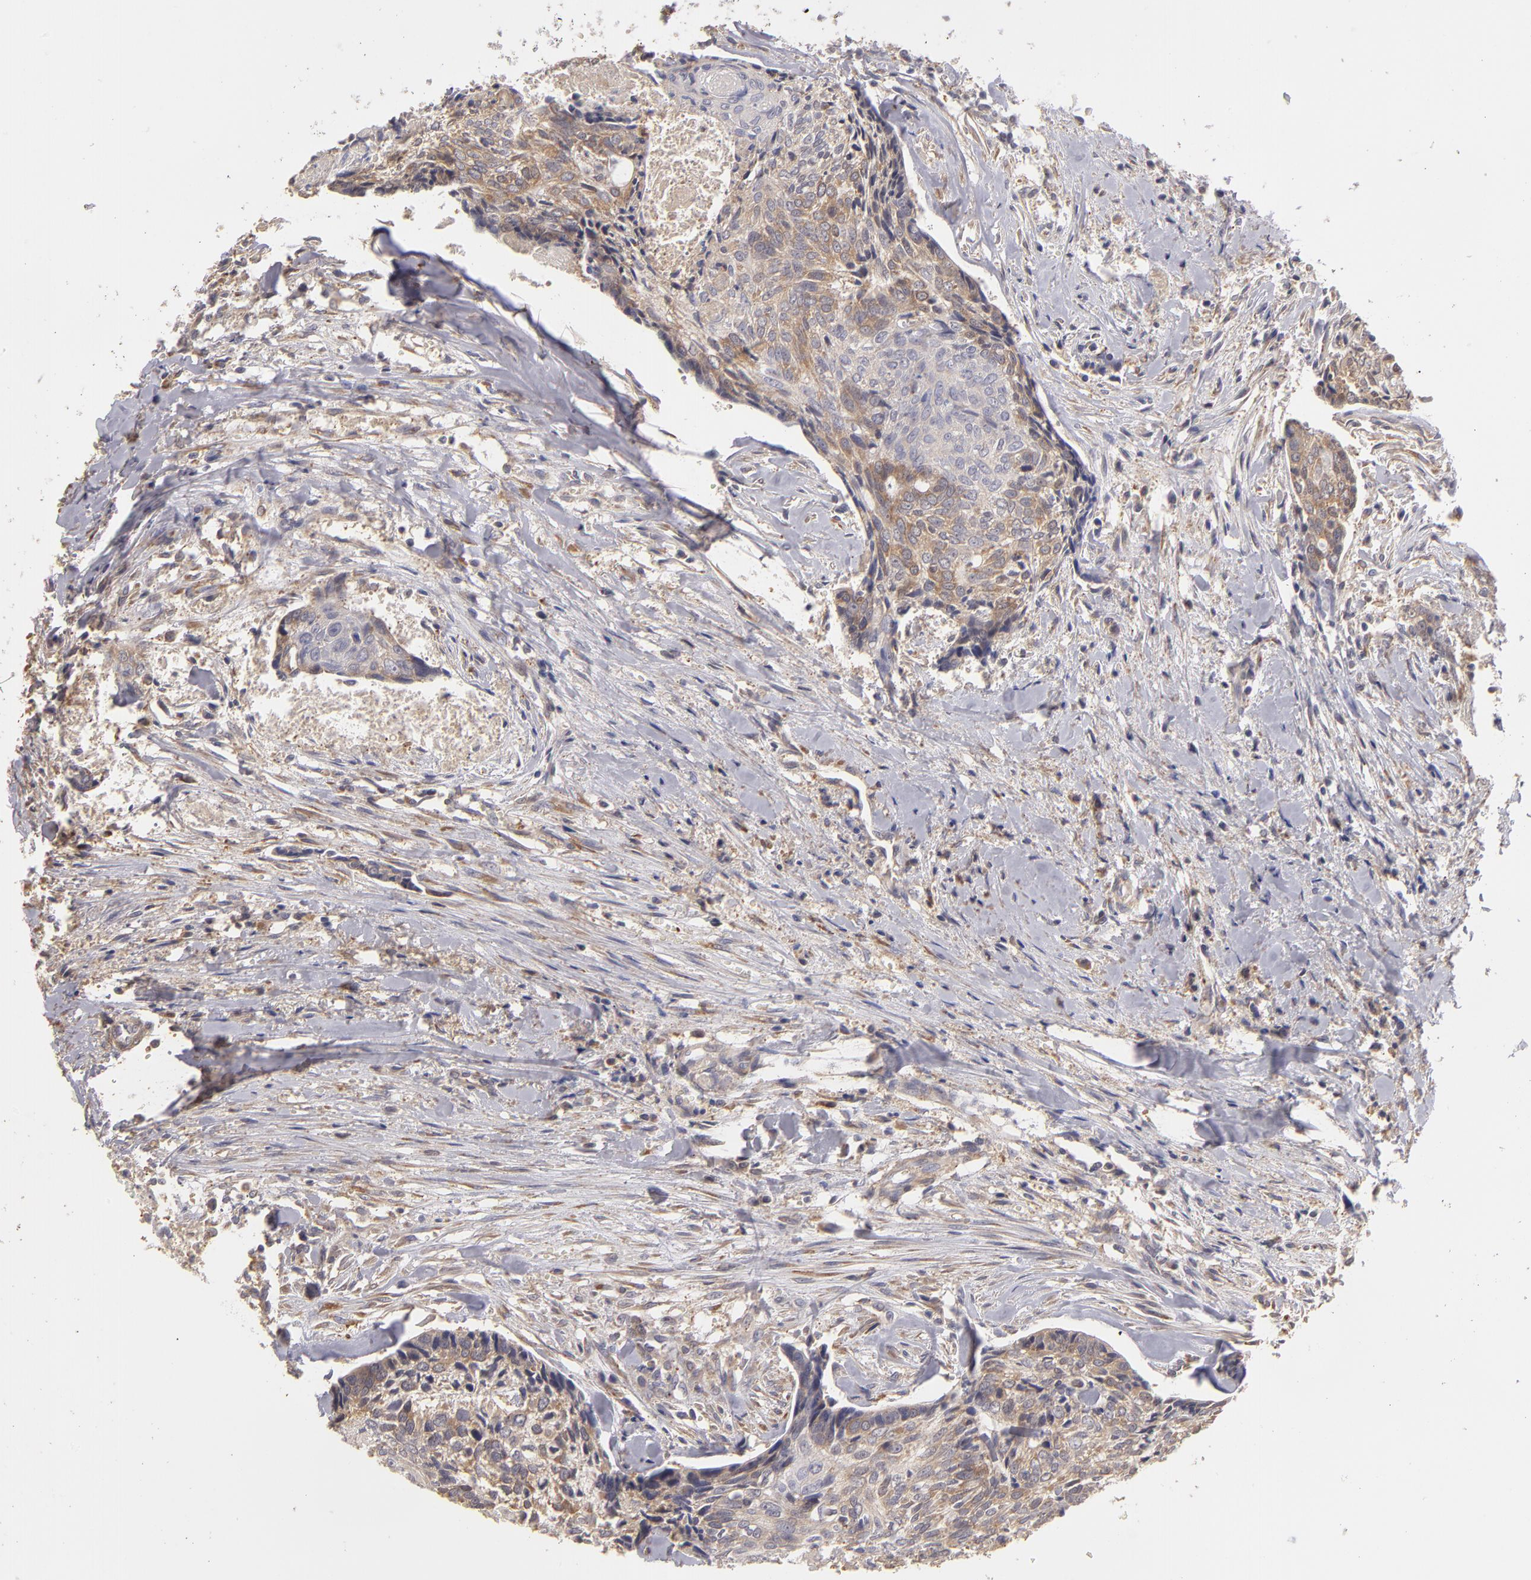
{"staining": {"intensity": "moderate", "quantity": ">75%", "location": "cytoplasmic/membranous"}, "tissue": "head and neck cancer", "cell_type": "Tumor cells", "image_type": "cancer", "snomed": [{"axis": "morphology", "description": "Squamous cell carcinoma, NOS"}, {"axis": "topography", "description": "Salivary gland"}, {"axis": "topography", "description": "Head-Neck"}], "caption": "The photomicrograph exhibits staining of head and neck cancer, revealing moderate cytoplasmic/membranous protein expression (brown color) within tumor cells. The staining was performed using DAB (3,3'-diaminobenzidine) to visualize the protein expression in brown, while the nuclei were stained in blue with hematoxylin (Magnification: 20x).", "gene": "MTHFD1", "patient": {"sex": "male", "age": 70}}